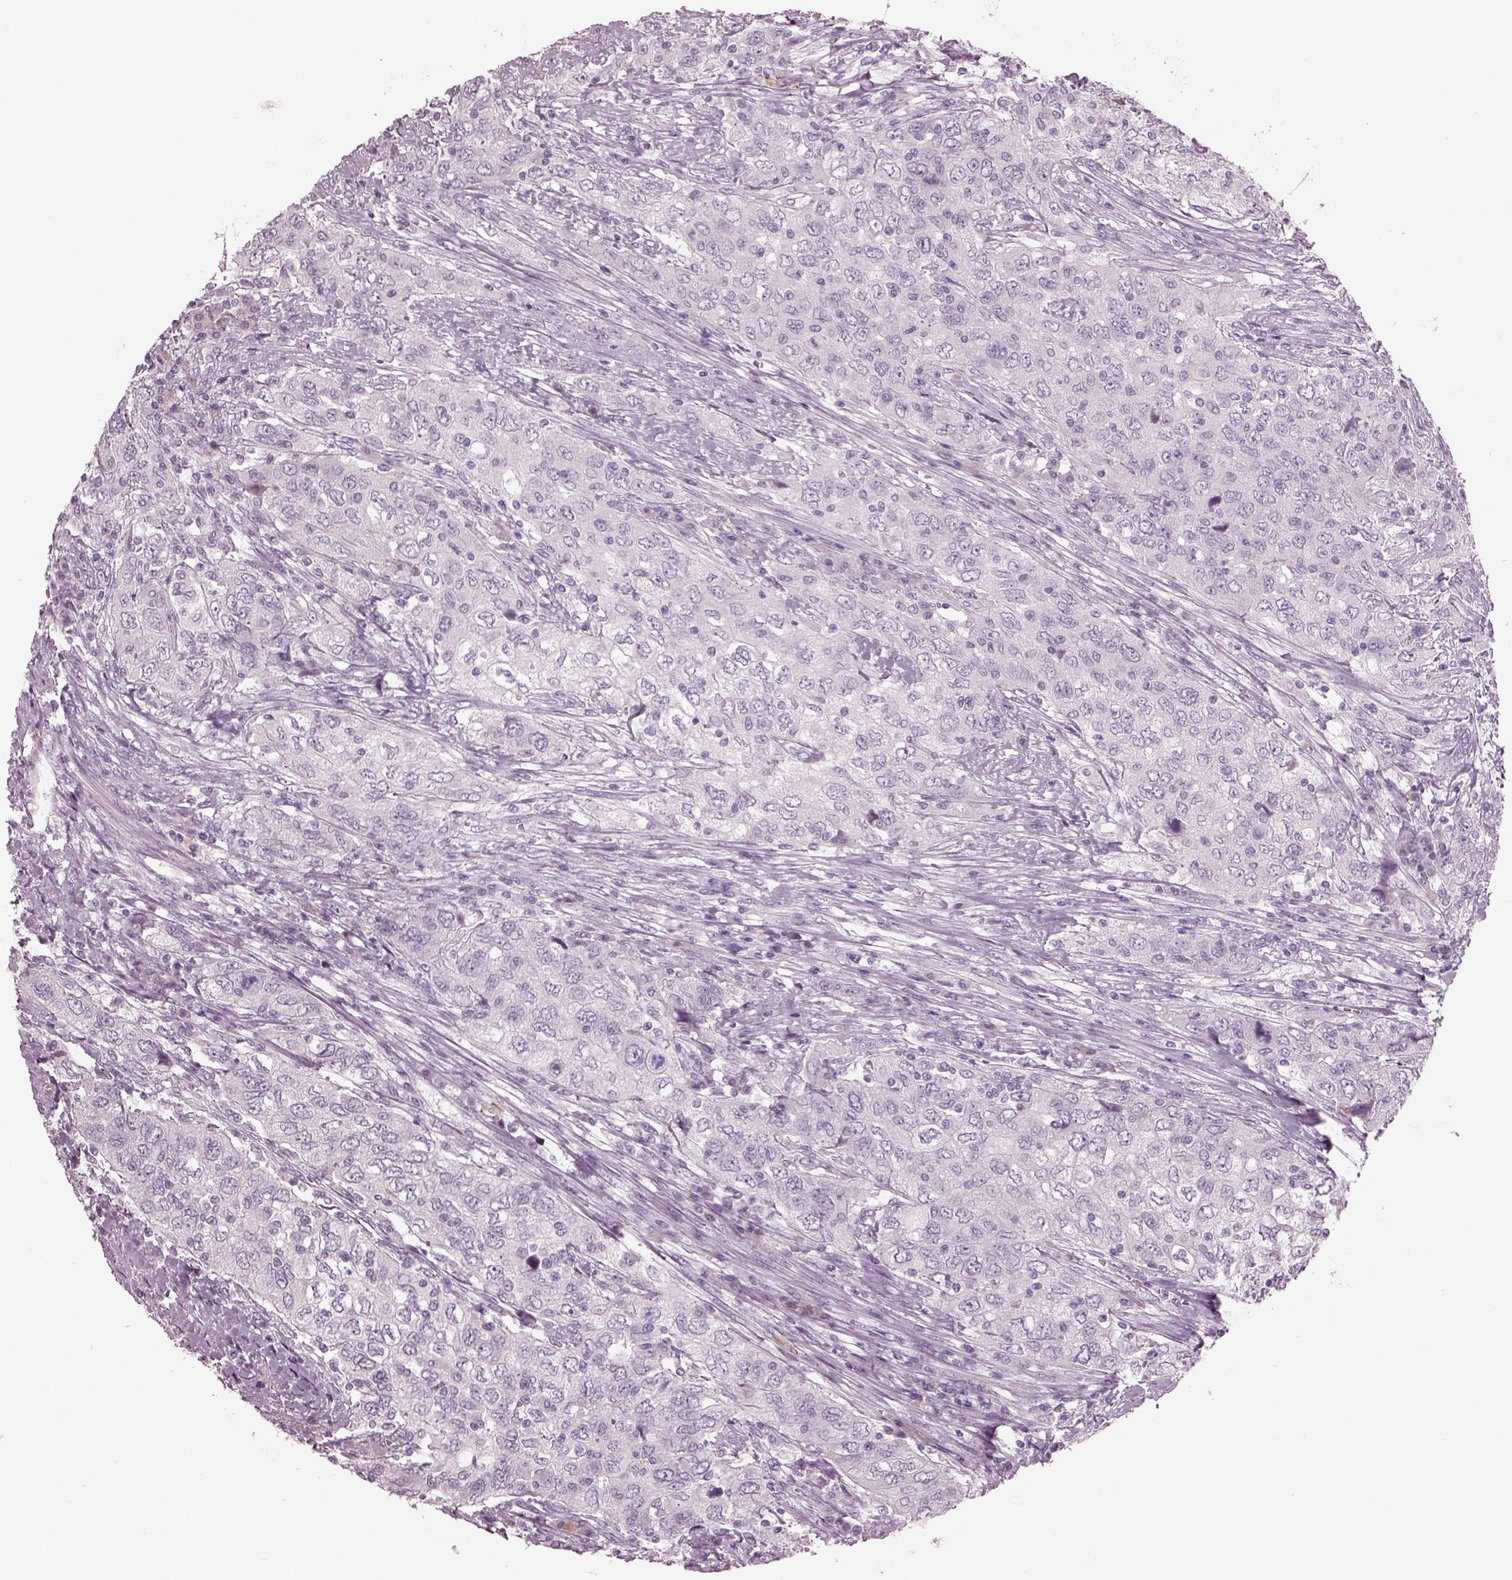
{"staining": {"intensity": "negative", "quantity": "none", "location": "none"}, "tissue": "urothelial cancer", "cell_type": "Tumor cells", "image_type": "cancer", "snomed": [{"axis": "morphology", "description": "Urothelial carcinoma, High grade"}, {"axis": "topography", "description": "Urinary bladder"}], "caption": "Human urothelial cancer stained for a protein using immunohistochemistry (IHC) demonstrates no positivity in tumor cells.", "gene": "CYLC1", "patient": {"sex": "male", "age": 76}}